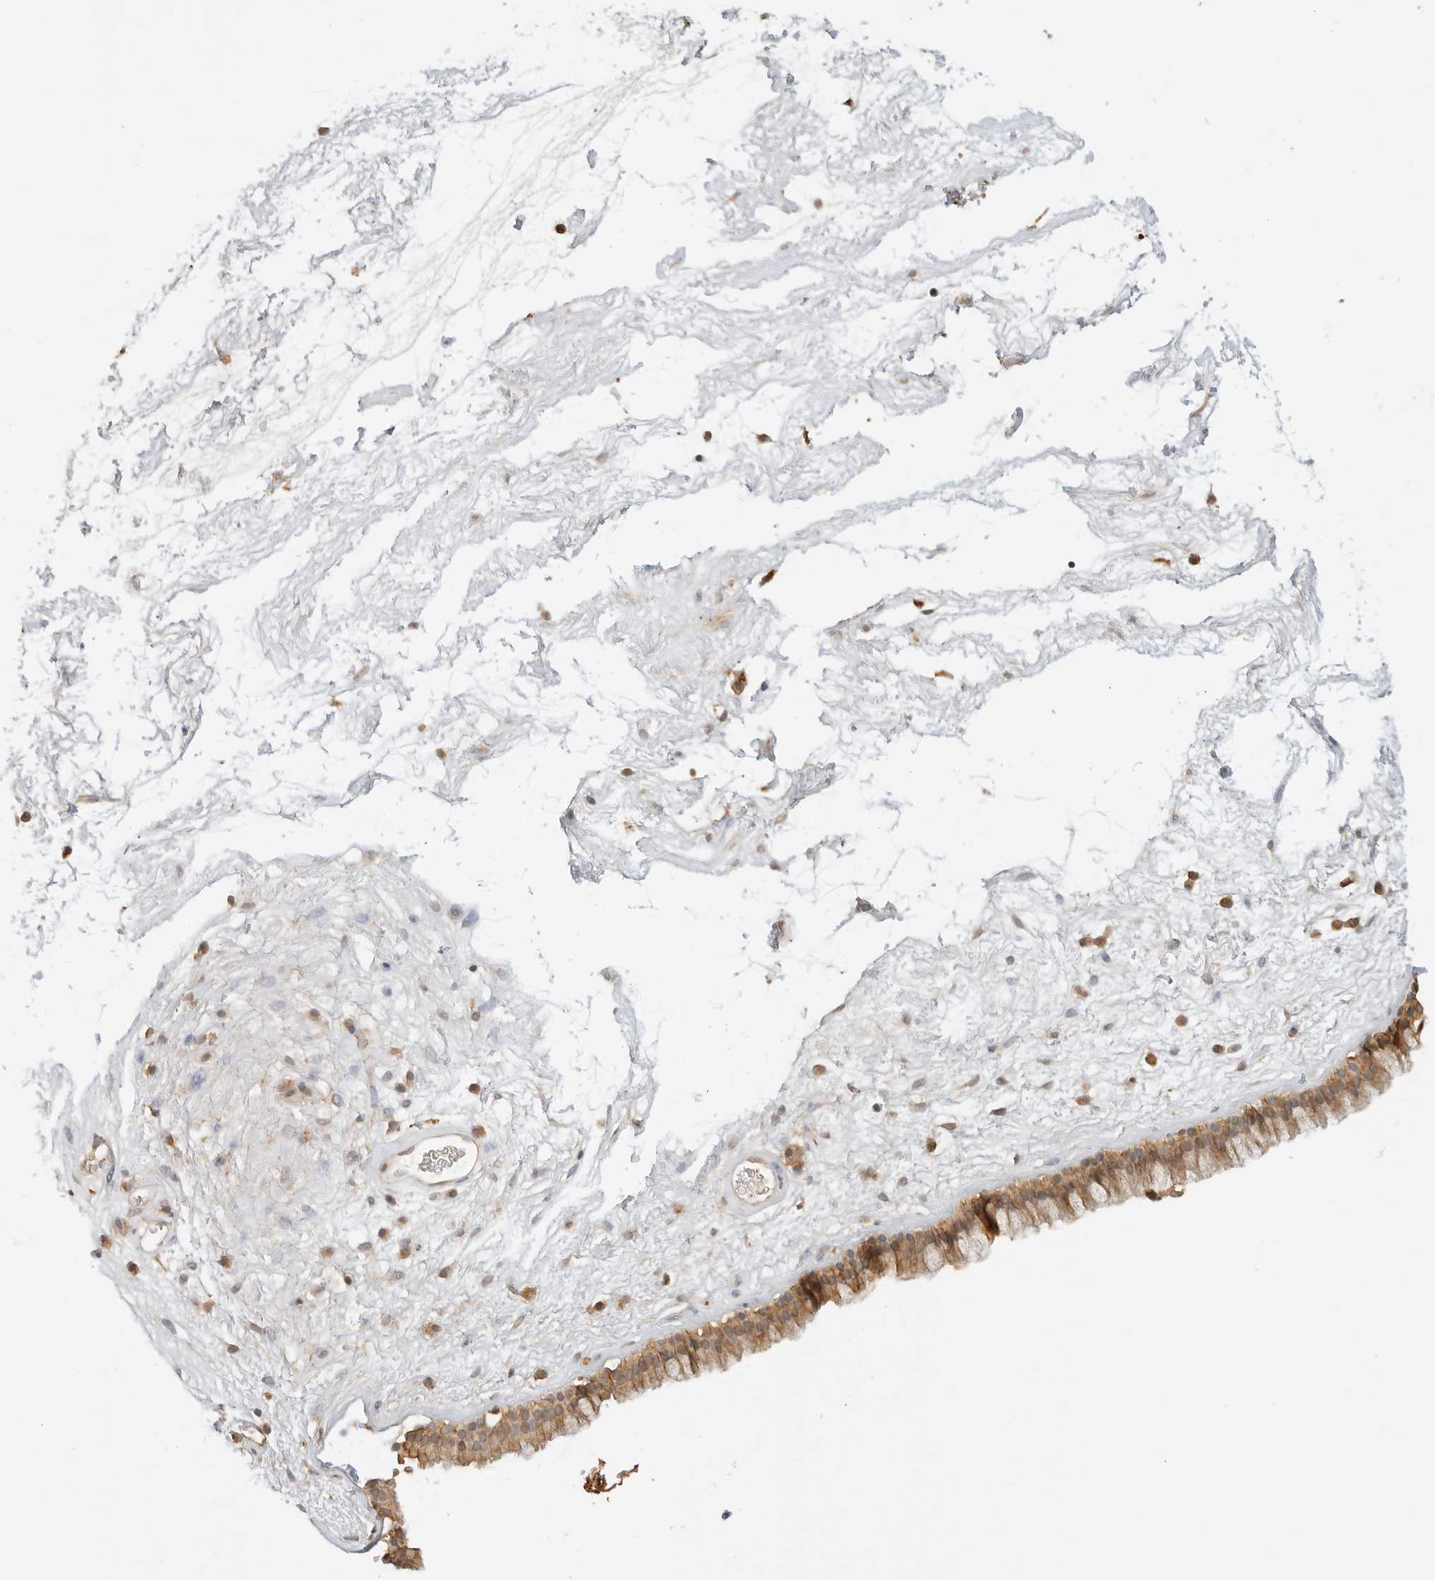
{"staining": {"intensity": "moderate", "quantity": ">75%", "location": "cytoplasmic/membranous"}, "tissue": "nasopharynx", "cell_type": "Respiratory epithelial cells", "image_type": "normal", "snomed": [{"axis": "morphology", "description": "Normal tissue, NOS"}, {"axis": "morphology", "description": "Inflammation, NOS"}, {"axis": "topography", "description": "Nasopharynx"}], "caption": "Immunohistochemical staining of unremarkable nasopharynx displays >75% levels of moderate cytoplasmic/membranous protein staining in approximately >75% of respiratory epithelial cells.", "gene": "EPHA1", "patient": {"sex": "male", "age": 48}}